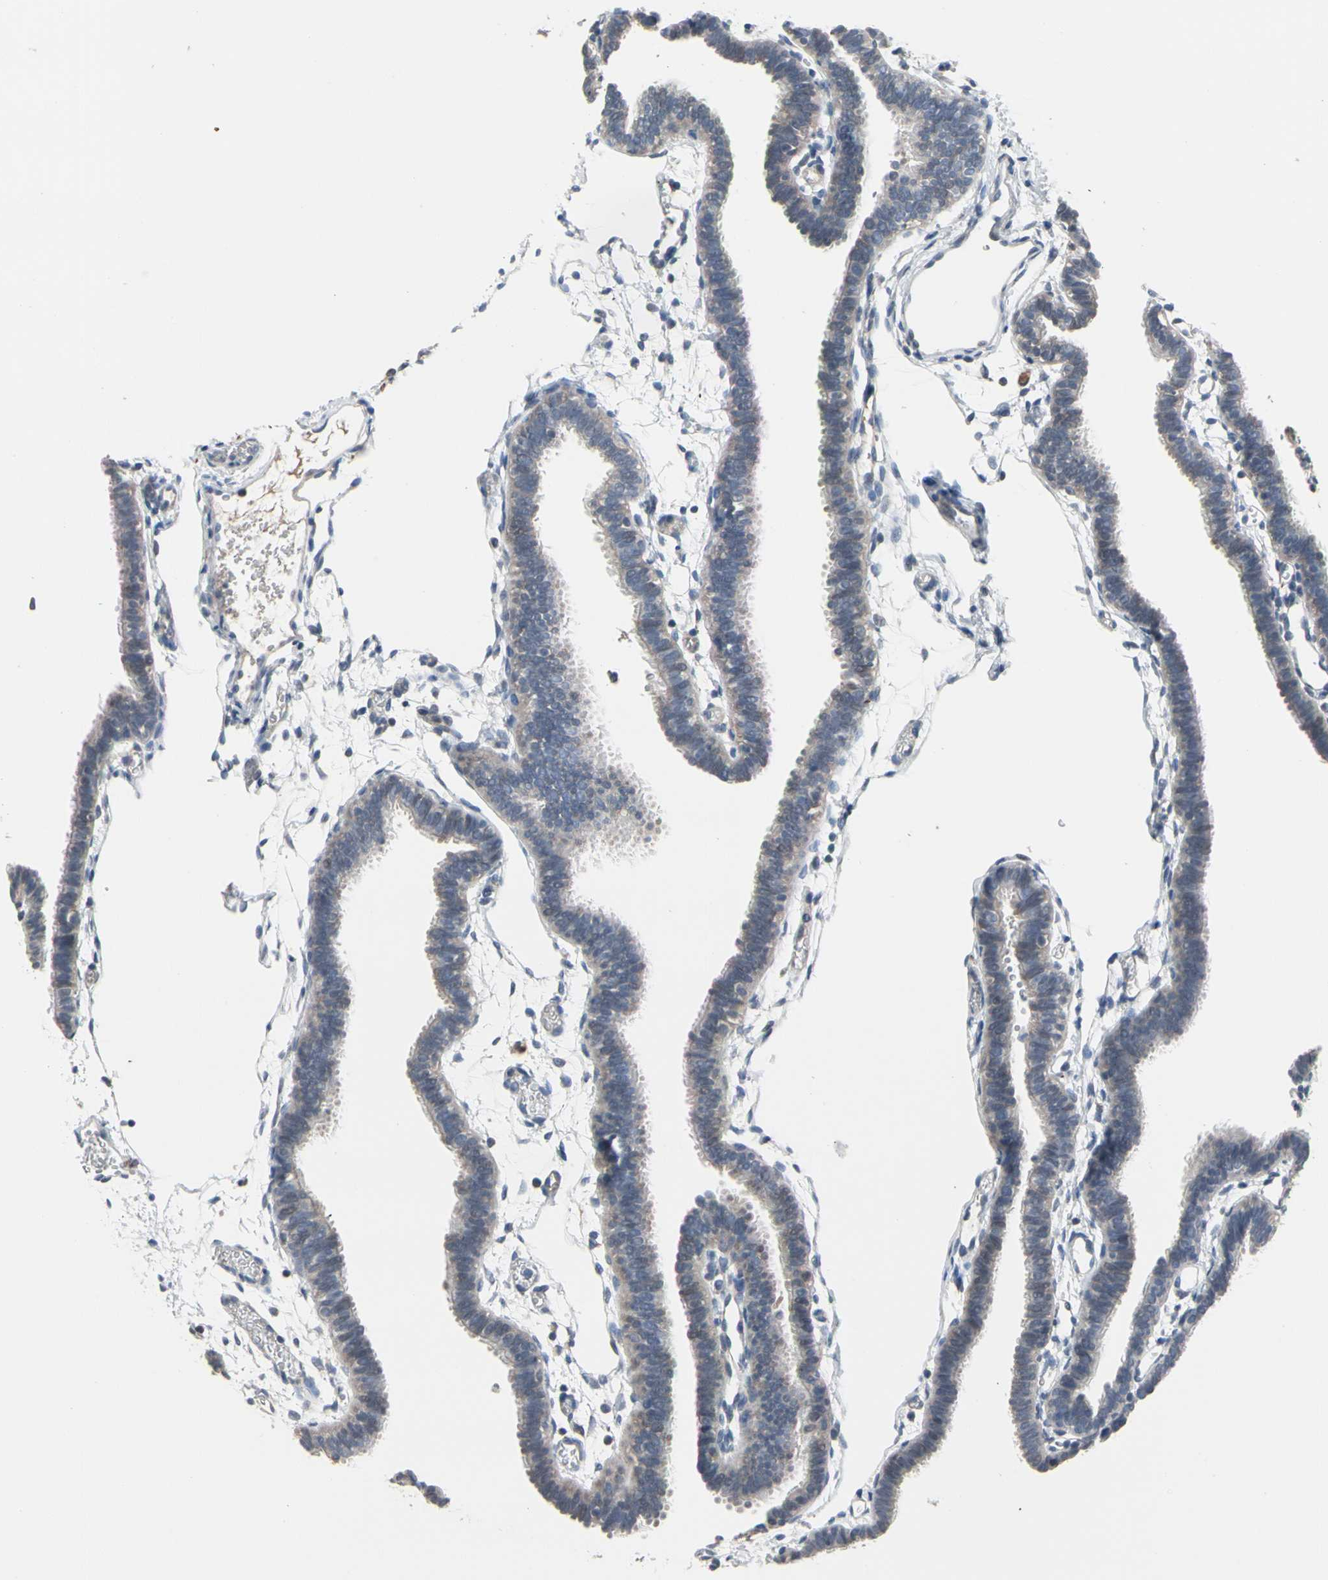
{"staining": {"intensity": "weak", "quantity": "25%-75%", "location": "cytoplasmic/membranous"}, "tissue": "fallopian tube", "cell_type": "Glandular cells", "image_type": "normal", "snomed": [{"axis": "morphology", "description": "Normal tissue, NOS"}, {"axis": "topography", "description": "Fallopian tube"}], "caption": "Immunohistochemical staining of unremarkable human fallopian tube demonstrates 25%-75% levels of weak cytoplasmic/membranous protein positivity in about 25%-75% of glandular cells.", "gene": "SV2A", "patient": {"sex": "female", "age": 29}}